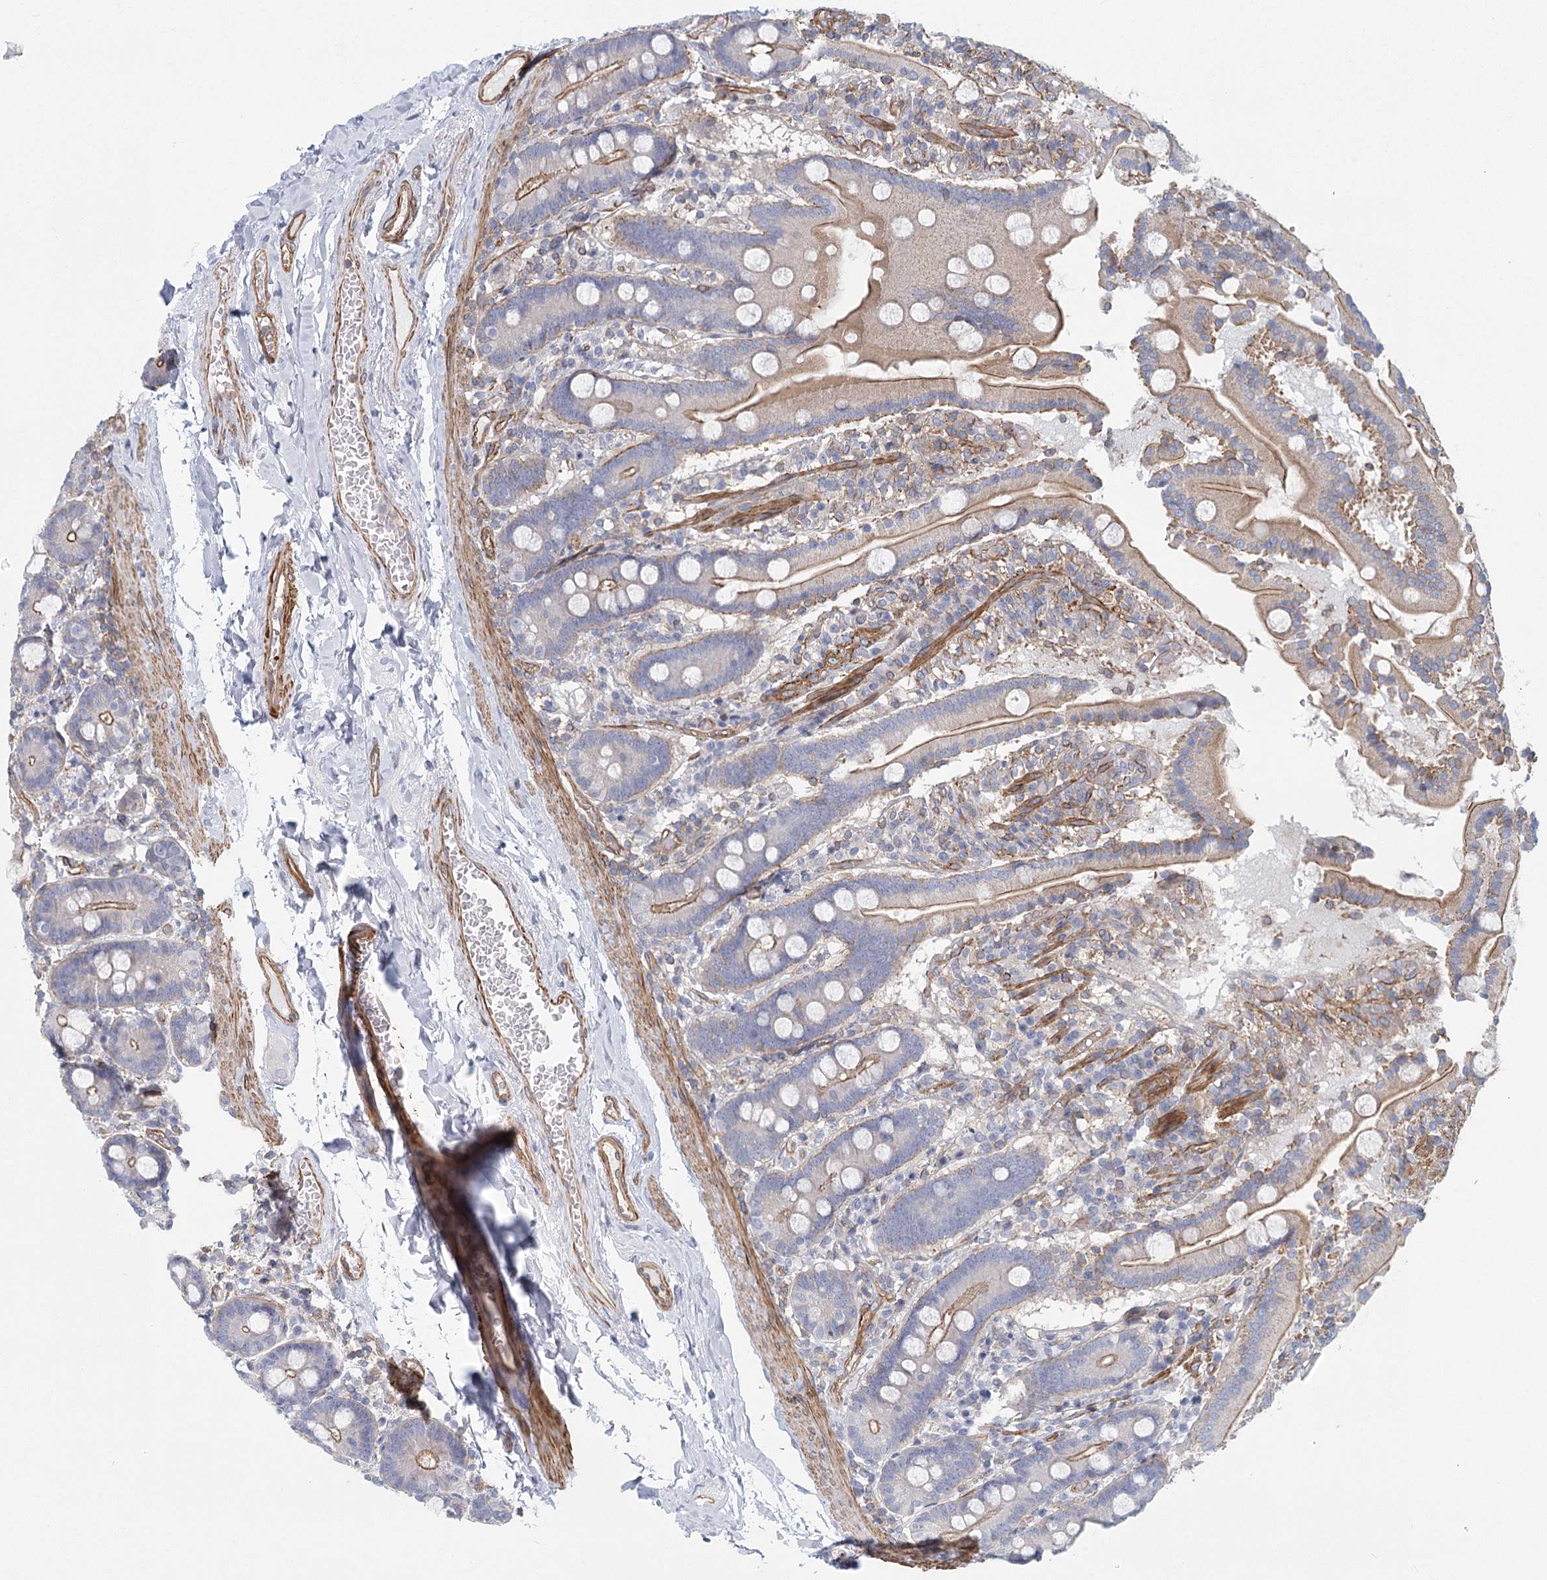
{"staining": {"intensity": "moderate", "quantity": "25%-75%", "location": "cytoplasmic/membranous"}, "tissue": "duodenum", "cell_type": "Glandular cells", "image_type": "normal", "snomed": [{"axis": "morphology", "description": "Normal tissue, NOS"}, {"axis": "topography", "description": "Duodenum"}], "caption": "Glandular cells demonstrate medium levels of moderate cytoplasmic/membranous positivity in about 25%-75% of cells in unremarkable duodenum. (DAB (3,3'-diaminobenzidine) = brown stain, brightfield microscopy at high magnification).", "gene": "IFT46", "patient": {"sex": "male", "age": 55}}